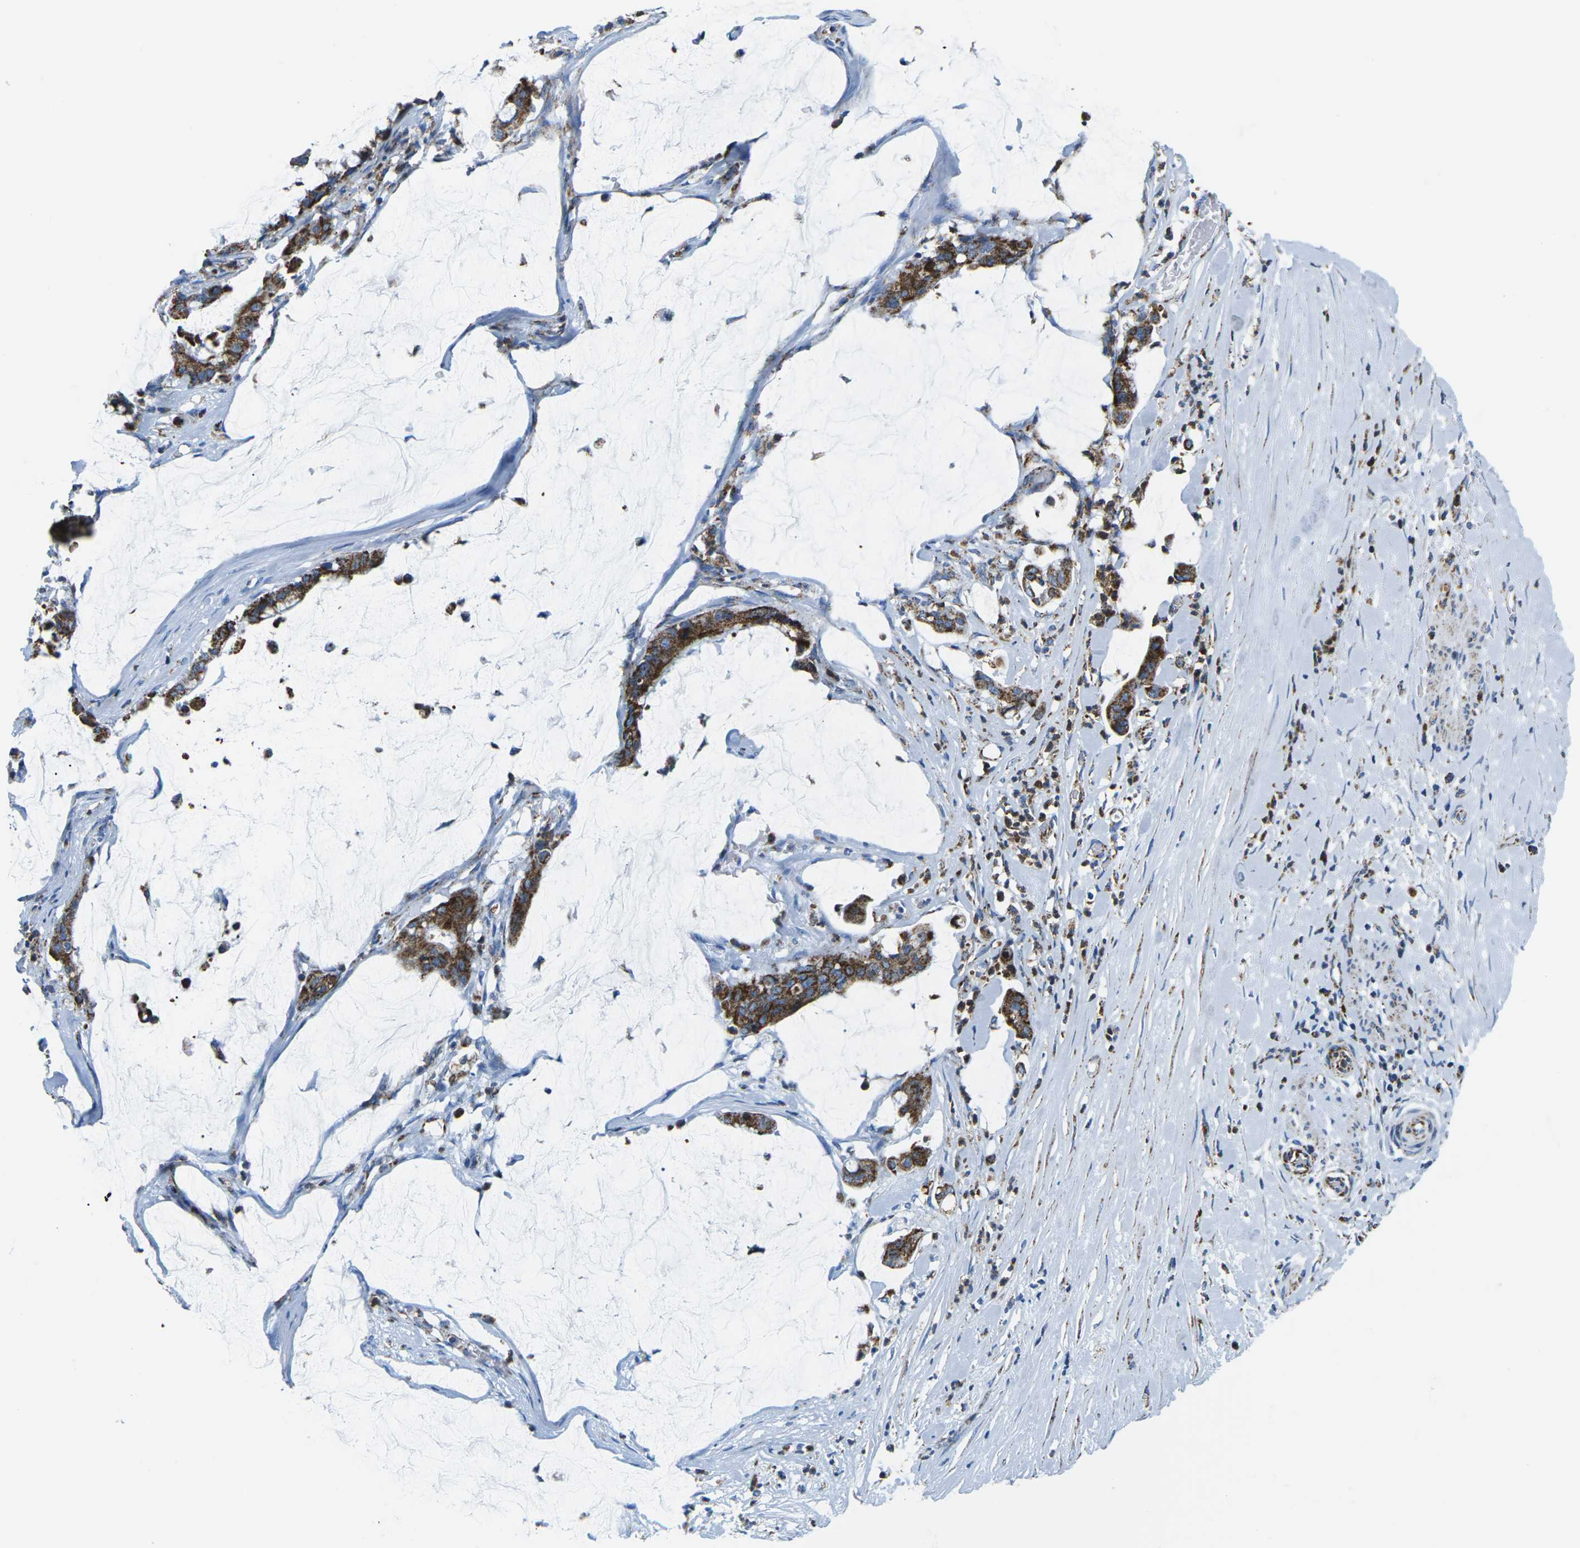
{"staining": {"intensity": "strong", "quantity": ">75%", "location": "cytoplasmic/membranous"}, "tissue": "pancreatic cancer", "cell_type": "Tumor cells", "image_type": "cancer", "snomed": [{"axis": "morphology", "description": "Adenocarcinoma, NOS"}, {"axis": "topography", "description": "Pancreas"}], "caption": "Immunohistochemistry (IHC) of pancreatic cancer shows high levels of strong cytoplasmic/membranous expression in about >75% of tumor cells.", "gene": "COX6C", "patient": {"sex": "male", "age": 41}}